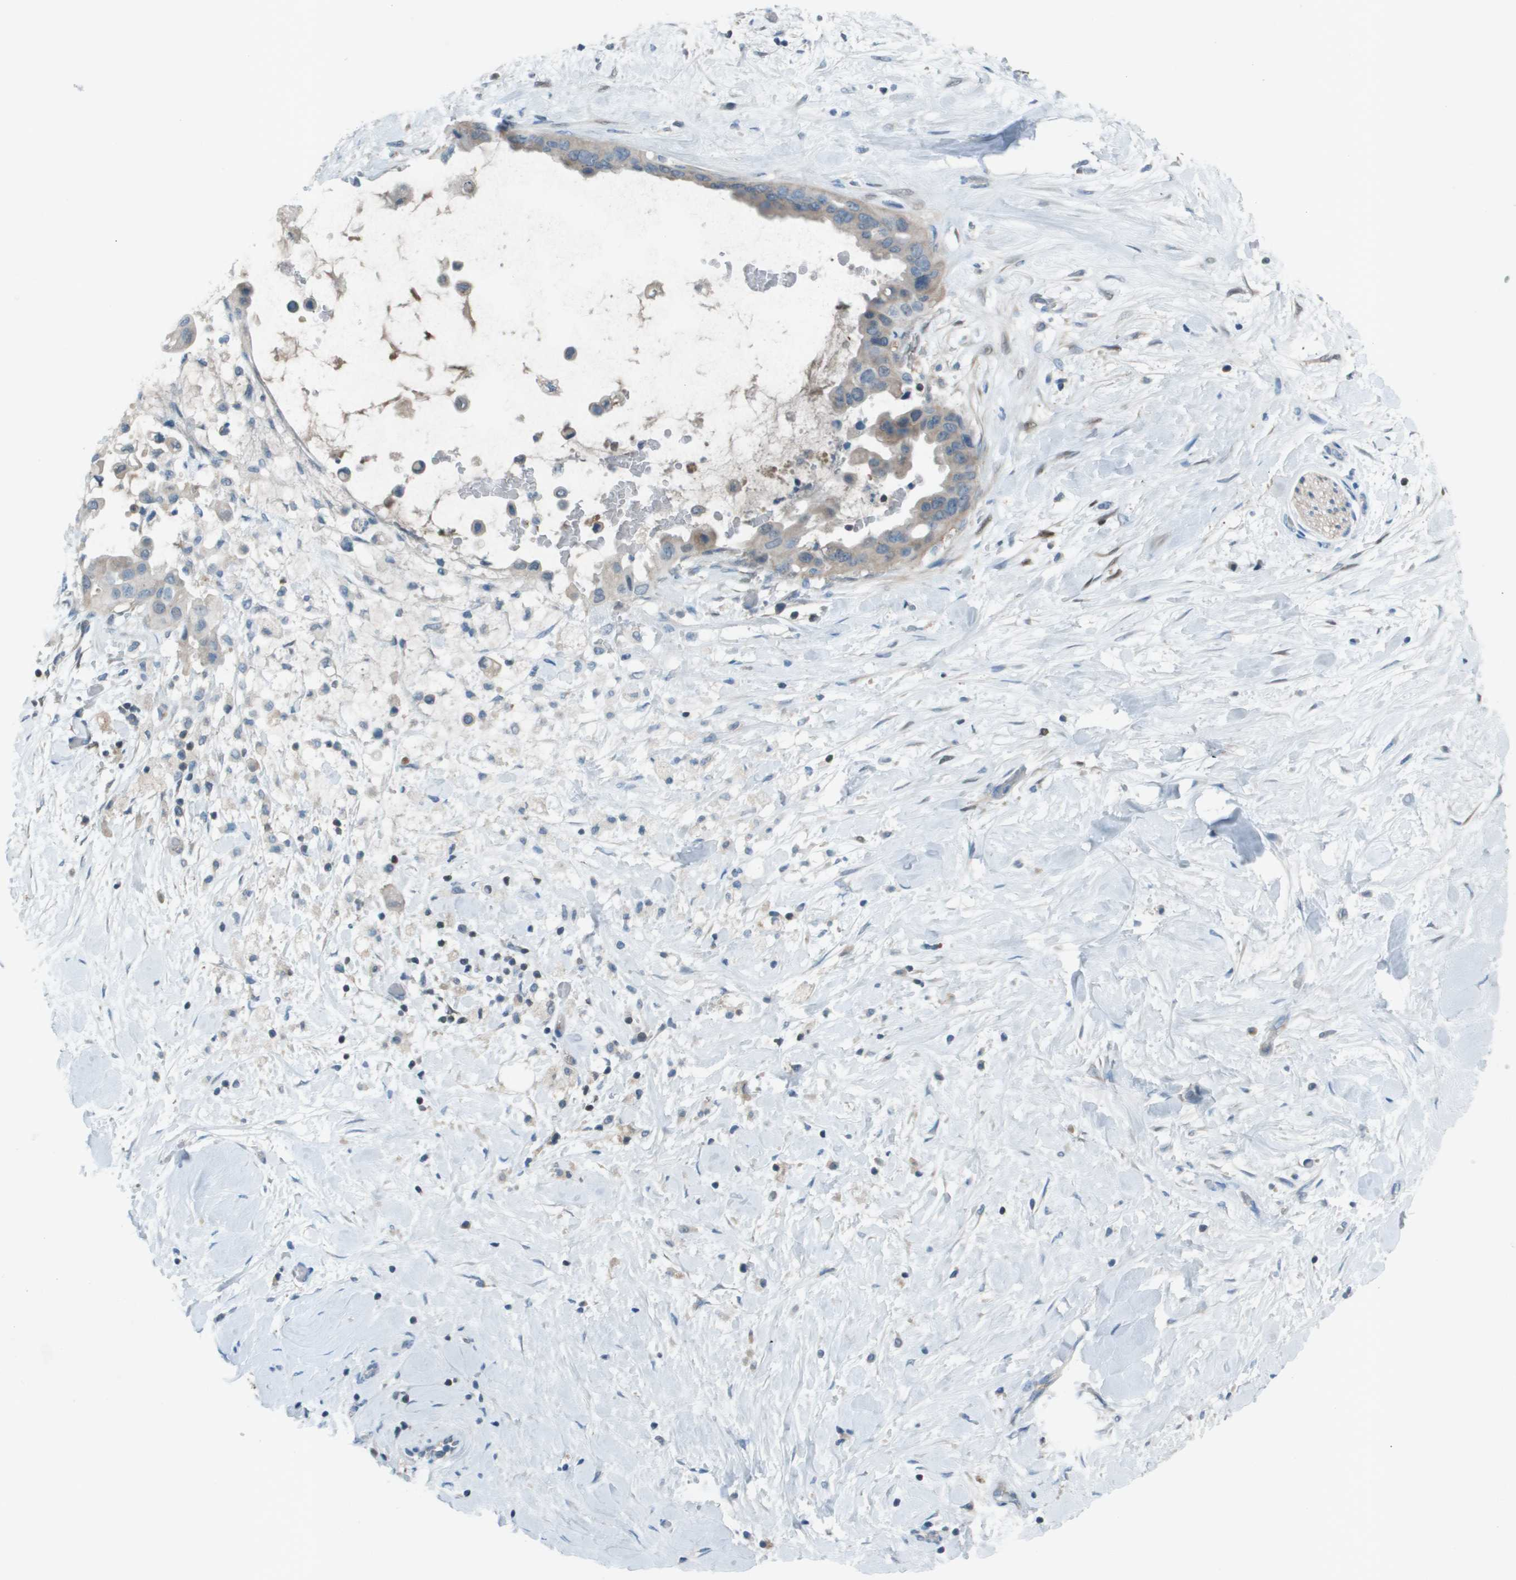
{"staining": {"intensity": "weak", "quantity": "25%-75%", "location": "cytoplasmic/membranous"}, "tissue": "pancreatic cancer", "cell_type": "Tumor cells", "image_type": "cancer", "snomed": [{"axis": "morphology", "description": "Adenocarcinoma, NOS"}, {"axis": "topography", "description": "Pancreas"}], "caption": "IHC photomicrograph of human pancreatic adenocarcinoma stained for a protein (brown), which exhibits low levels of weak cytoplasmic/membranous positivity in approximately 25%-75% of tumor cells.", "gene": "CAMK4", "patient": {"sex": "male", "age": 55}}